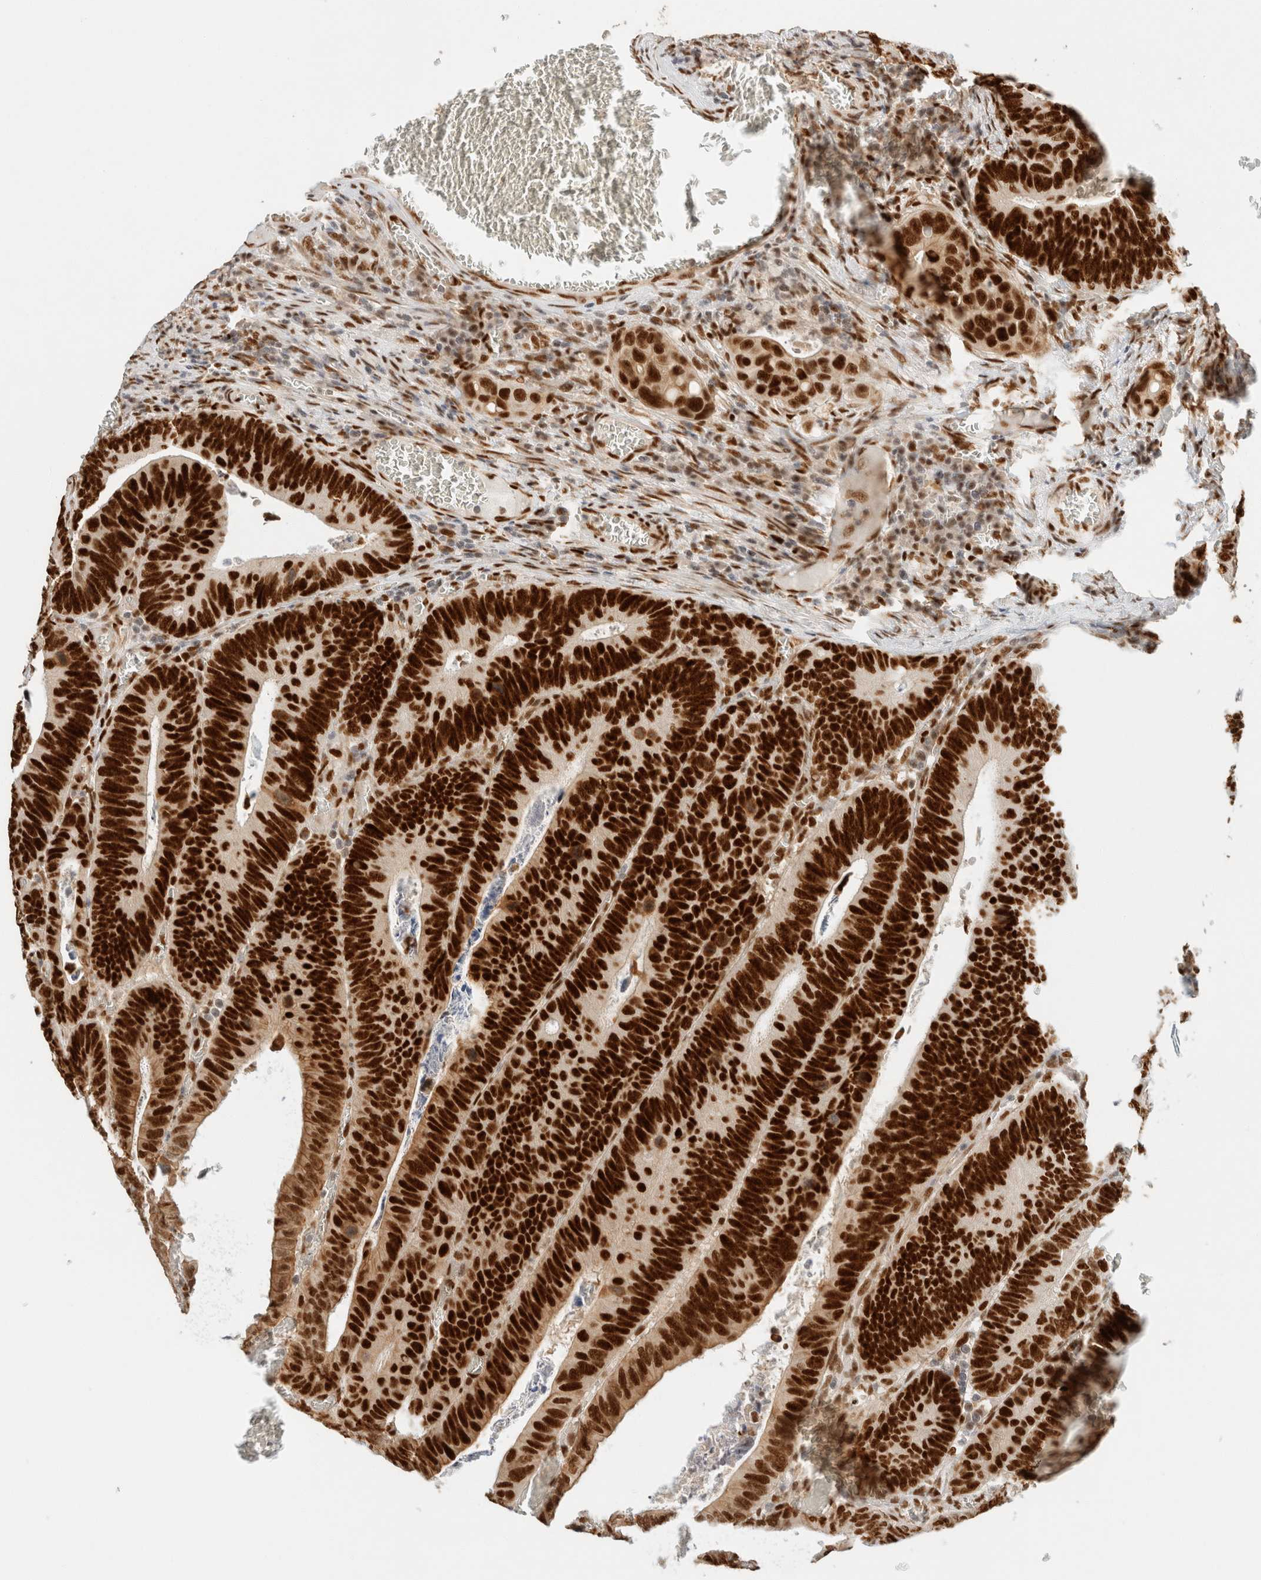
{"staining": {"intensity": "strong", "quantity": ">75%", "location": "nuclear"}, "tissue": "colorectal cancer", "cell_type": "Tumor cells", "image_type": "cancer", "snomed": [{"axis": "morphology", "description": "Inflammation, NOS"}, {"axis": "morphology", "description": "Adenocarcinoma, NOS"}, {"axis": "topography", "description": "Colon"}], "caption": "An immunohistochemistry (IHC) micrograph of neoplastic tissue is shown. Protein staining in brown highlights strong nuclear positivity in colorectal cancer (adenocarcinoma) within tumor cells.", "gene": "ZNF768", "patient": {"sex": "male", "age": 72}}